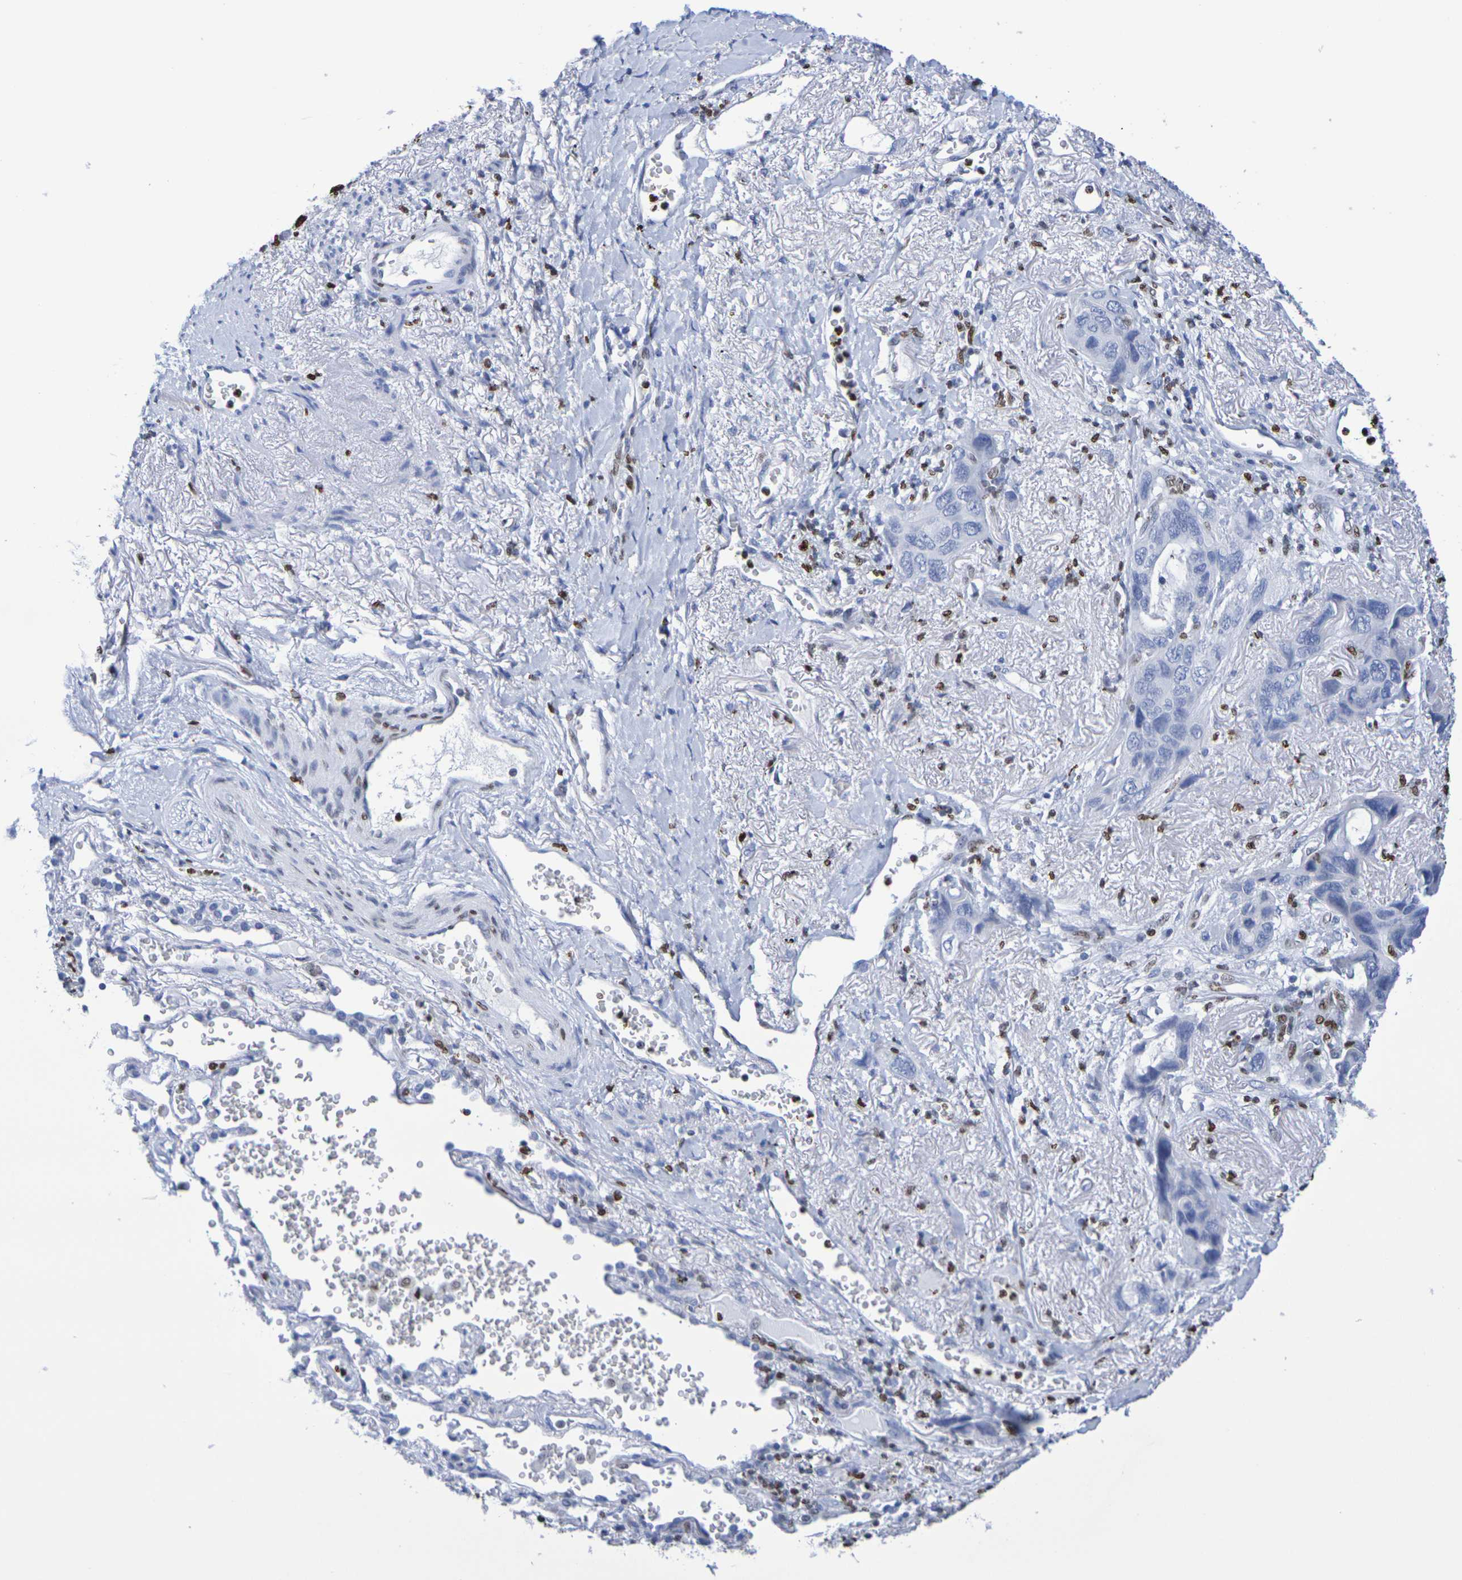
{"staining": {"intensity": "negative", "quantity": "none", "location": "none"}, "tissue": "lung cancer", "cell_type": "Tumor cells", "image_type": "cancer", "snomed": [{"axis": "morphology", "description": "Squamous cell carcinoma, NOS"}, {"axis": "topography", "description": "Lung"}], "caption": "Histopathology image shows no protein staining in tumor cells of lung cancer tissue.", "gene": "H1-5", "patient": {"sex": "female", "age": 73}}